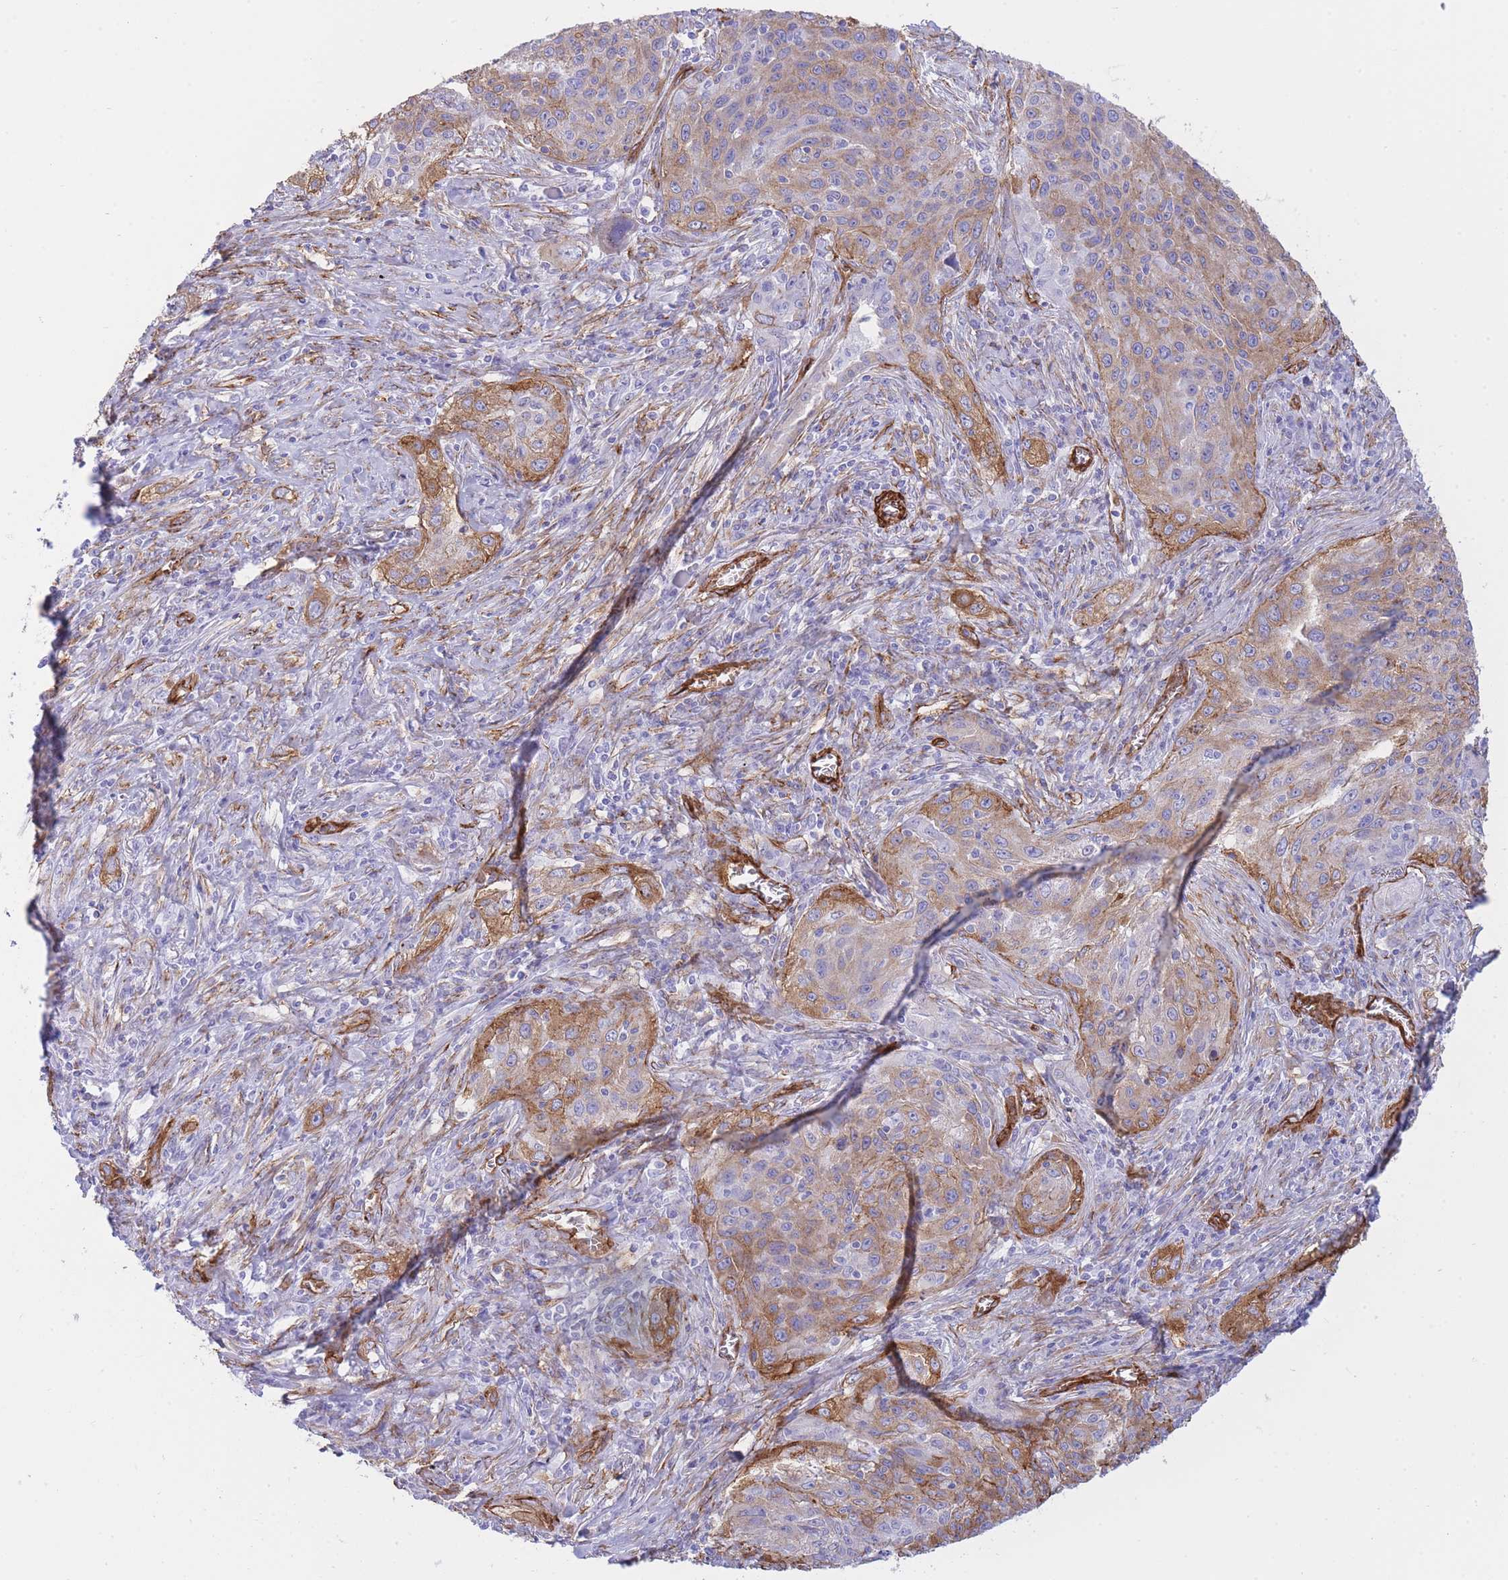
{"staining": {"intensity": "moderate", "quantity": "25%-75%", "location": "cytoplasmic/membranous"}, "tissue": "lung cancer", "cell_type": "Tumor cells", "image_type": "cancer", "snomed": [{"axis": "morphology", "description": "Squamous cell carcinoma, NOS"}, {"axis": "topography", "description": "Lung"}], "caption": "Approximately 25%-75% of tumor cells in human squamous cell carcinoma (lung) show moderate cytoplasmic/membranous protein positivity as visualized by brown immunohistochemical staining.", "gene": "CAVIN1", "patient": {"sex": "female", "age": 69}}